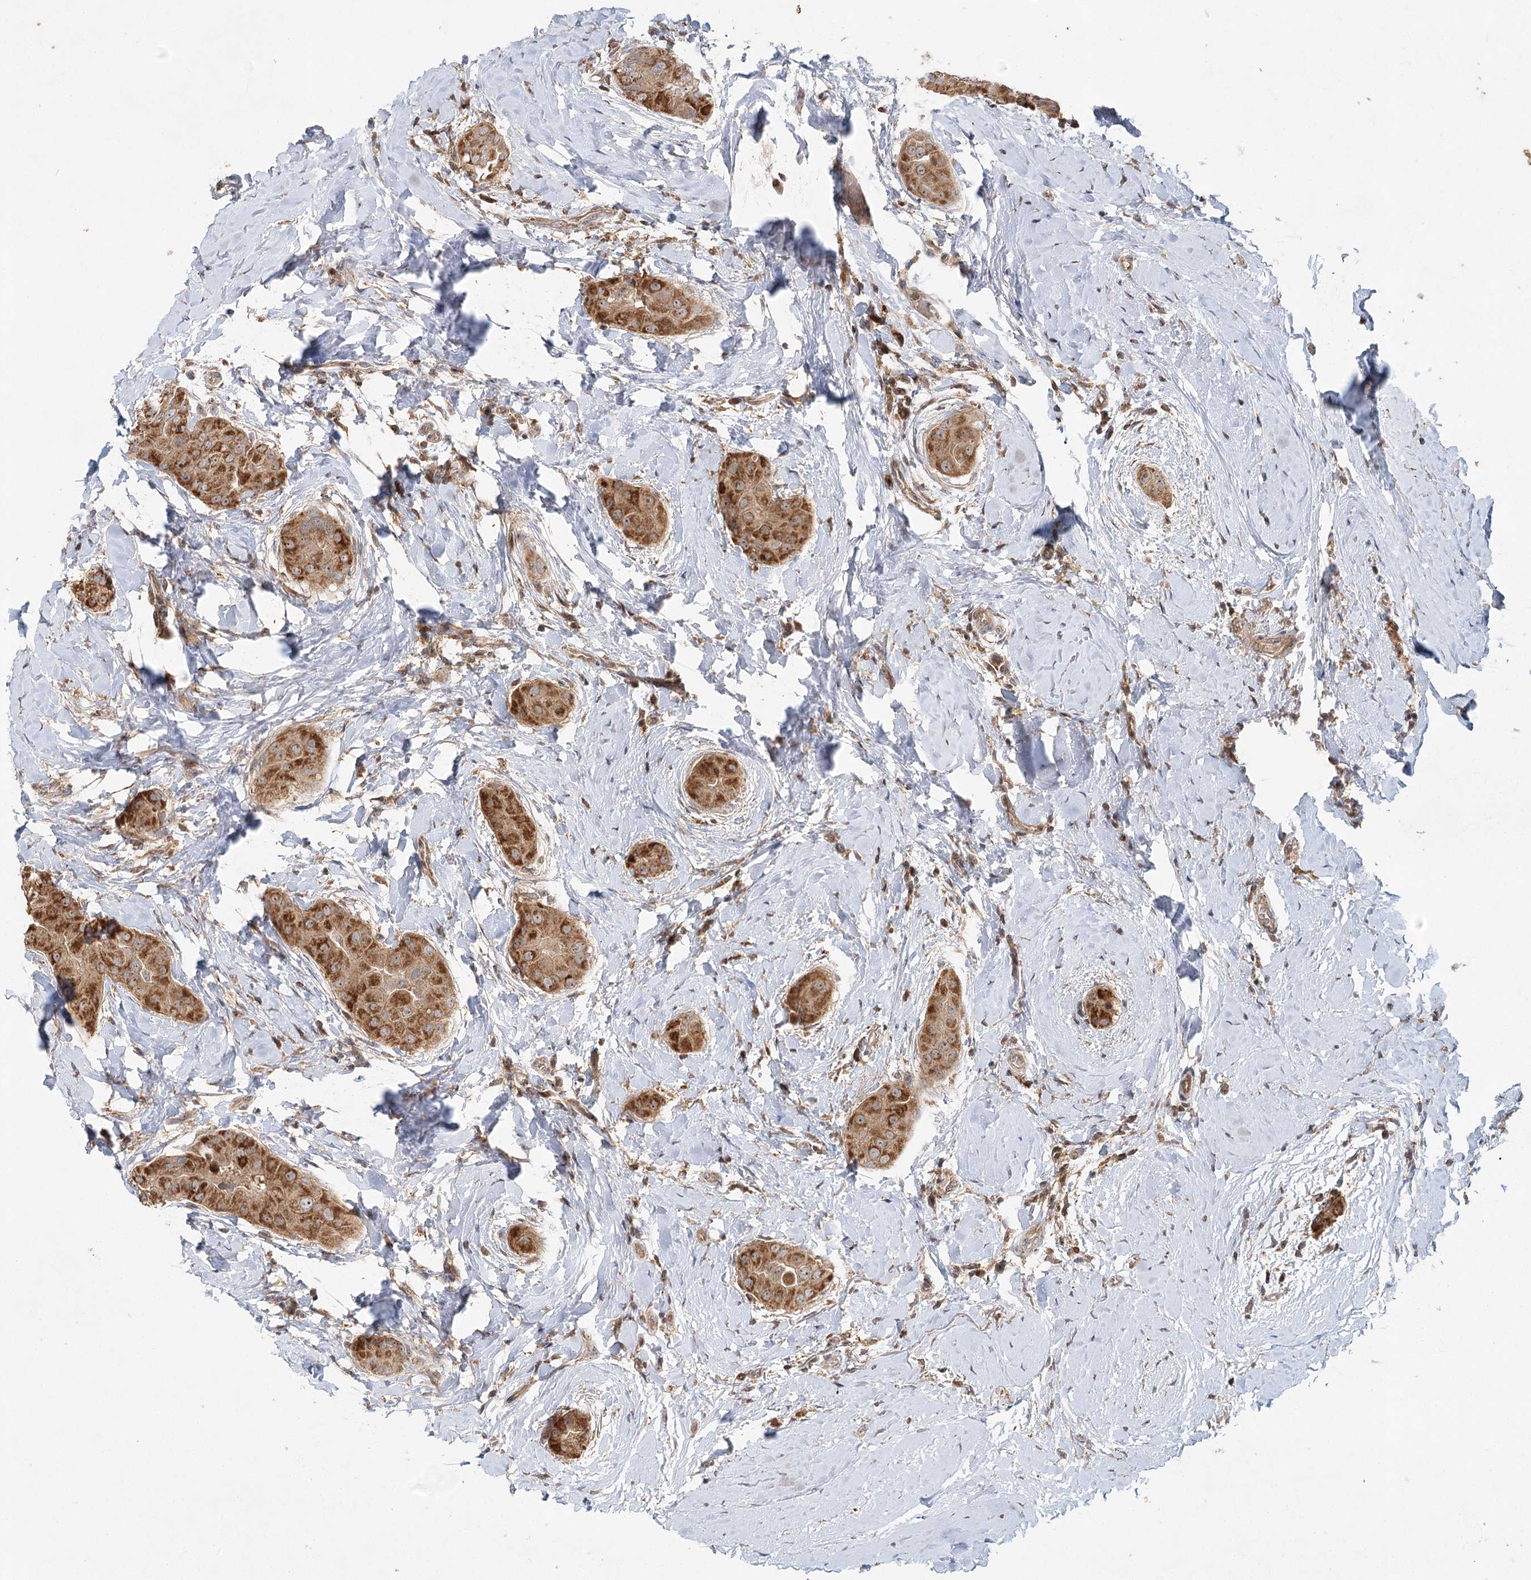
{"staining": {"intensity": "moderate", "quantity": ">75%", "location": "cytoplasmic/membranous,nuclear"}, "tissue": "thyroid cancer", "cell_type": "Tumor cells", "image_type": "cancer", "snomed": [{"axis": "morphology", "description": "Papillary adenocarcinoma, NOS"}, {"axis": "topography", "description": "Thyroid gland"}], "caption": "DAB immunohistochemical staining of thyroid cancer displays moderate cytoplasmic/membranous and nuclear protein expression in approximately >75% of tumor cells.", "gene": "RAPGEF6", "patient": {"sex": "male", "age": 33}}